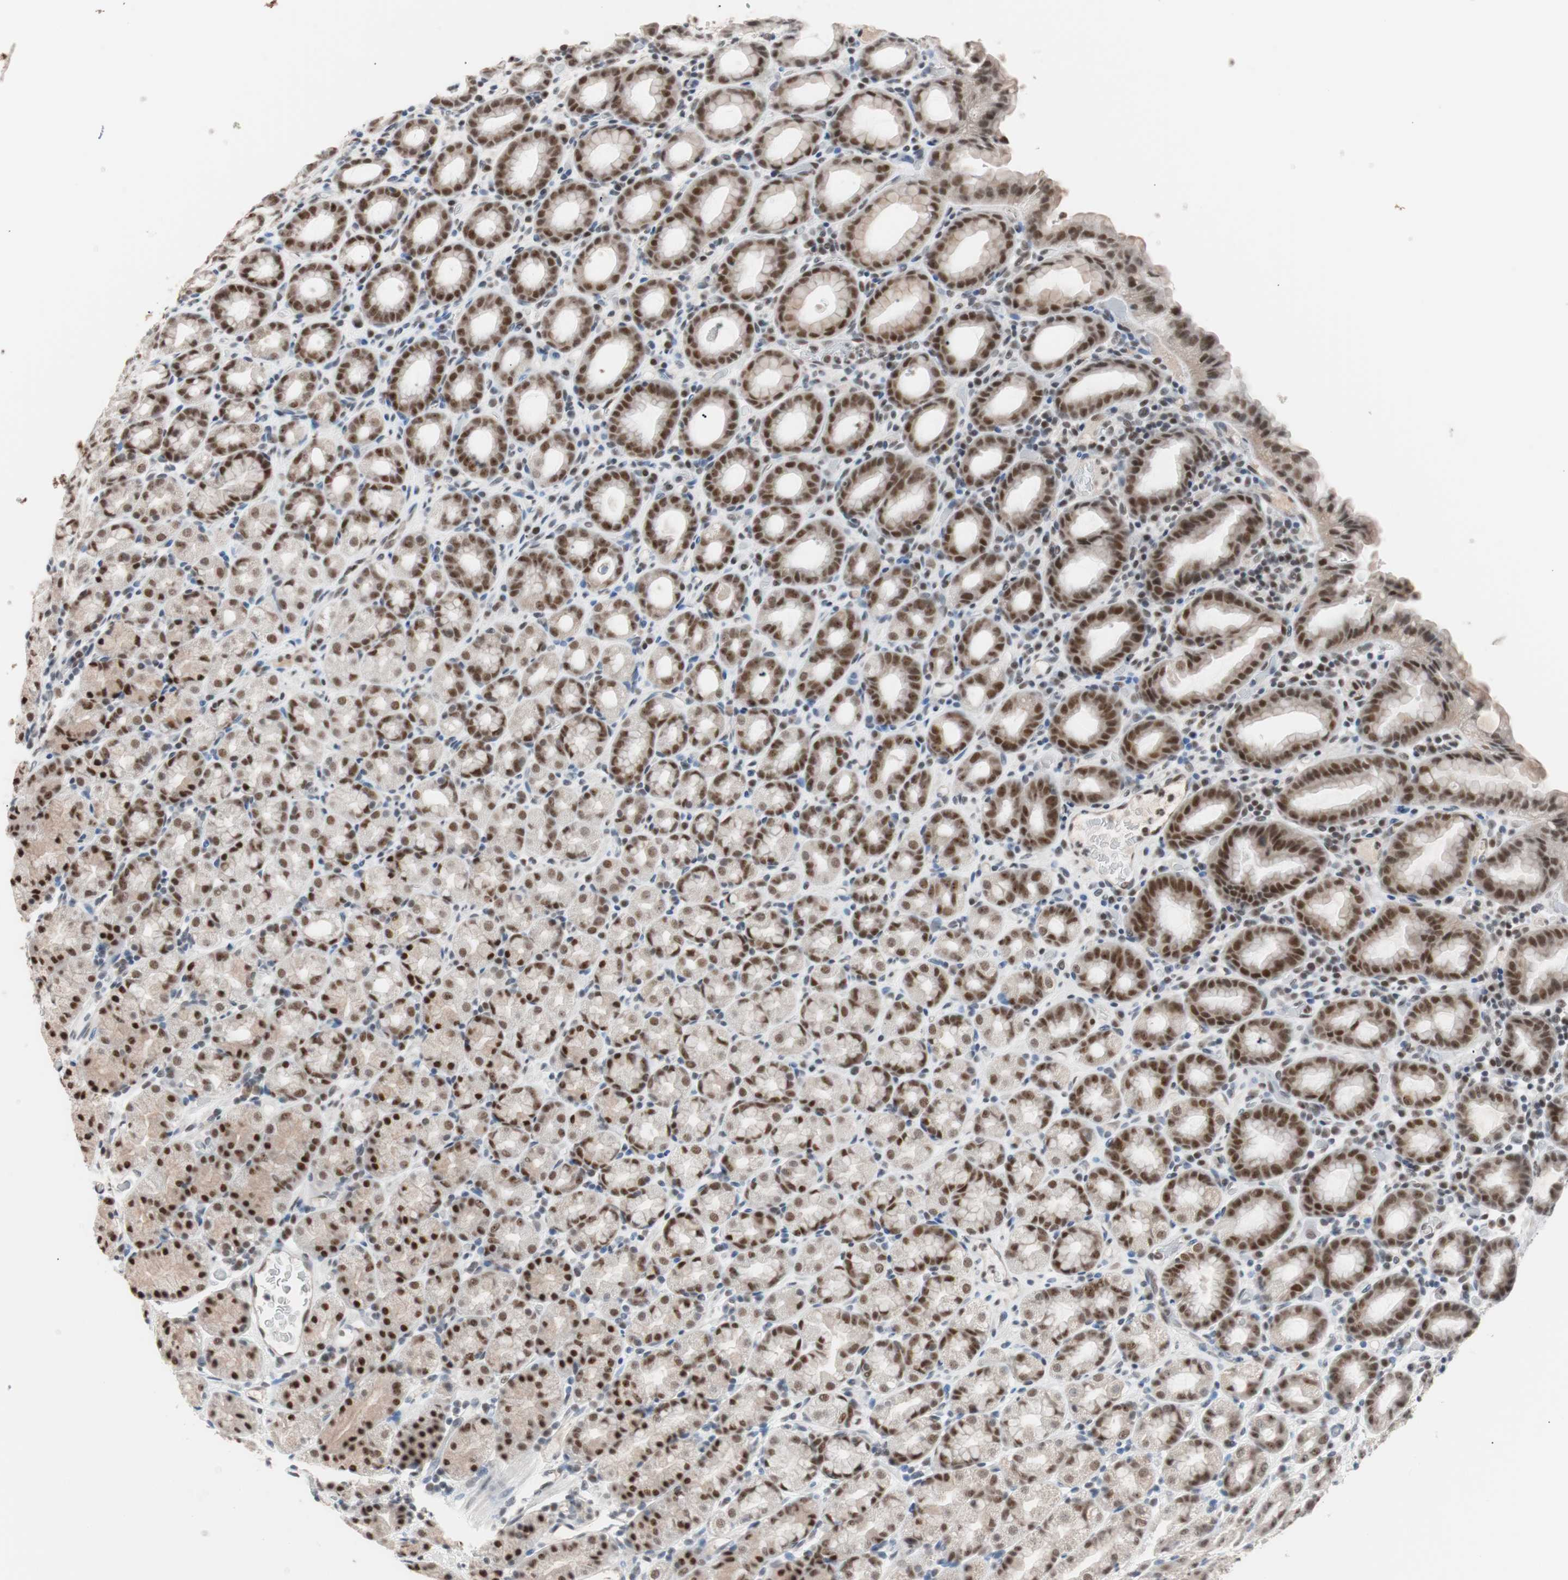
{"staining": {"intensity": "moderate", "quantity": ">75%", "location": "nuclear"}, "tissue": "stomach", "cell_type": "Glandular cells", "image_type": "normal", "snomed": [{"axis": "morphology", "description": "Normal tissue, NOS"}, {"axis": "topography", "description": "Stomach, upper"}], "caption": "A micrograph of stomach stained for a protein reveals moderate nuclear brown staining in glandular cells.", "gene": "LIG3", "patient": {"sex": "male", "age": 68}}